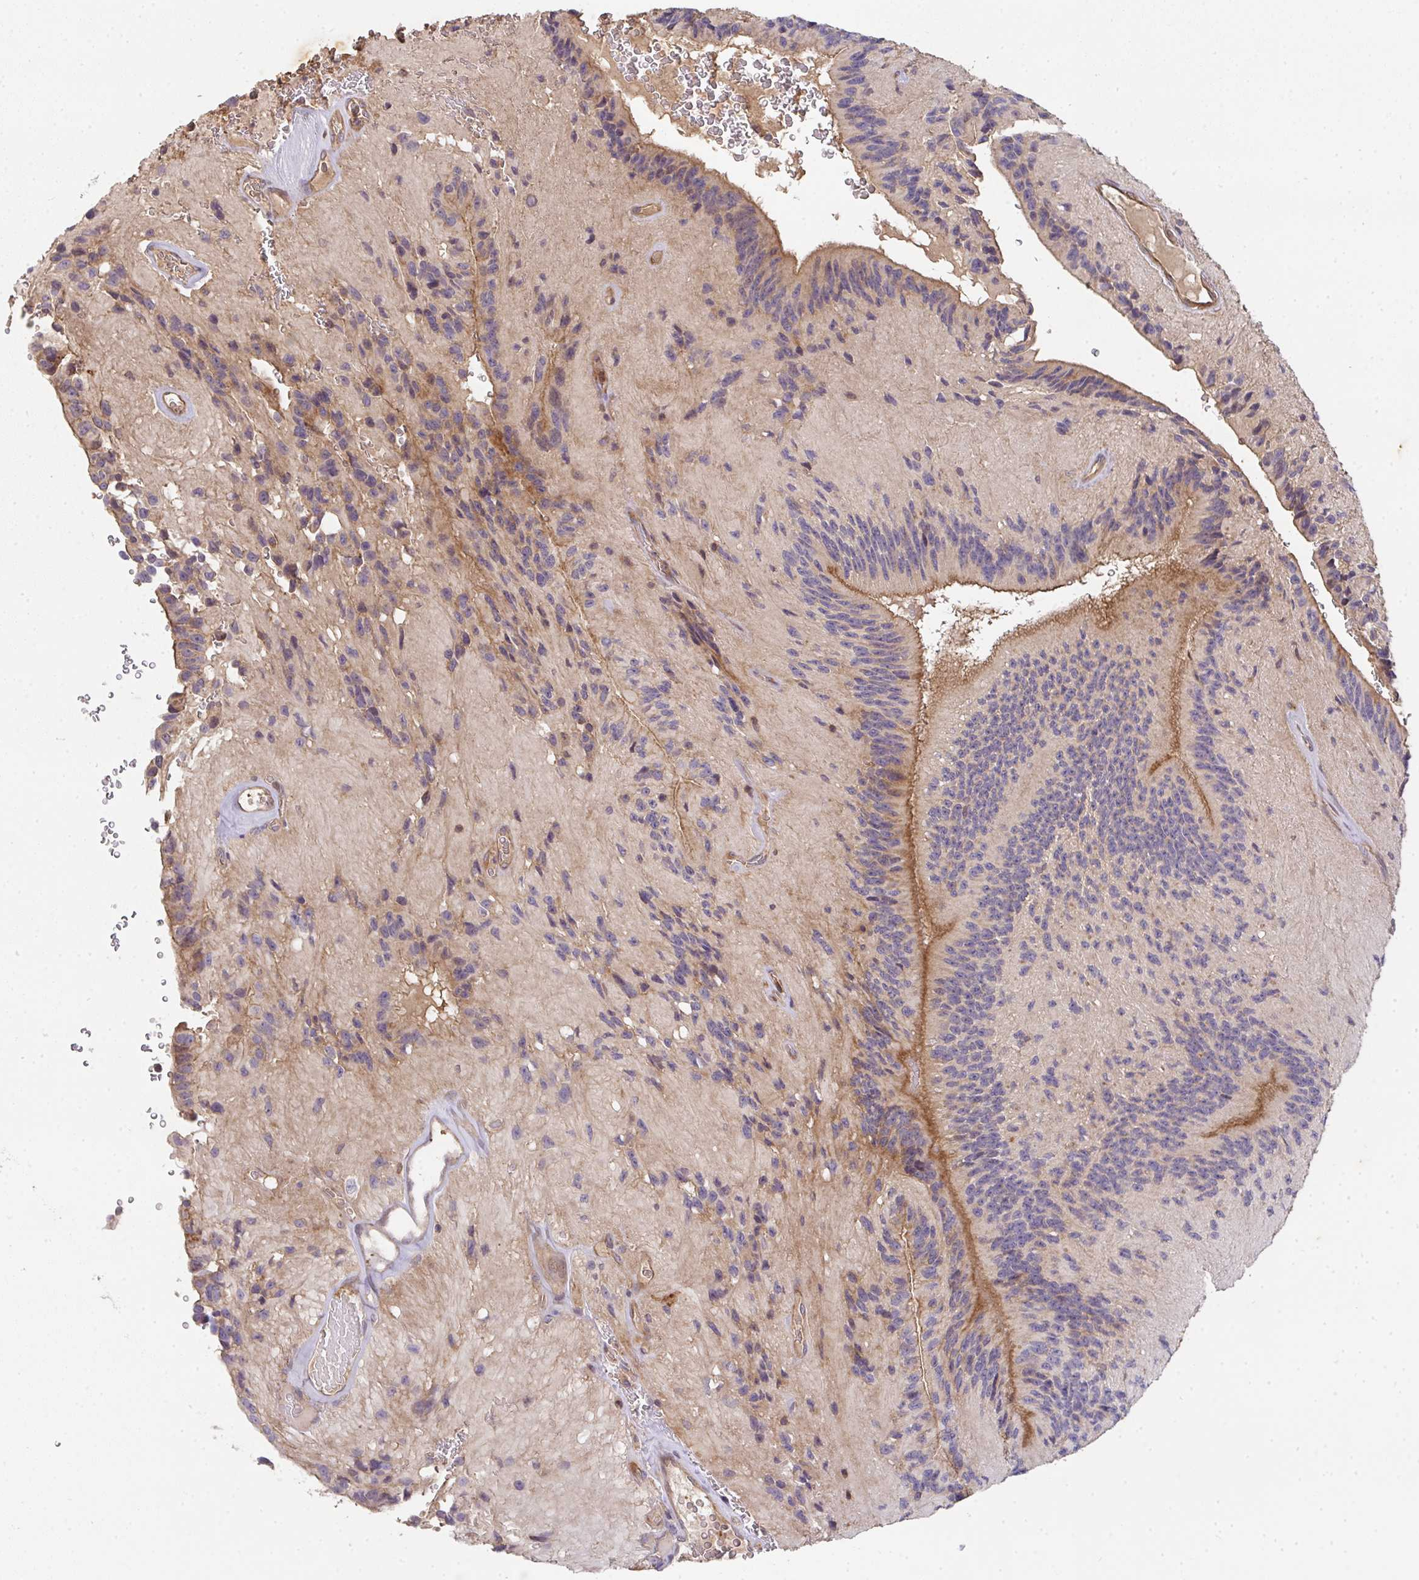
{"staining": {"intensity": "moderate", "quantity": "25%-75%", "location": "cytoplasmic/membranous"}, "tissue": "glioma", "cell_type": "Tumor cells", "image_type": "cancer", "snomed": [{"axis": "morphology", "description": "Glioma, malignant, Low grade"}, {"axis": "topography", "description": "Brain"}], "caption": "An immunohistochemistry histopathology image of tumor tissue is shown. Protein staining in brown highlights moderate cytoplasmic/membranous positivity in malignant glioma (low-grade) within tumor cells.", "gene": "TNMD", "patient": {"sex": "male", "age": 31}}